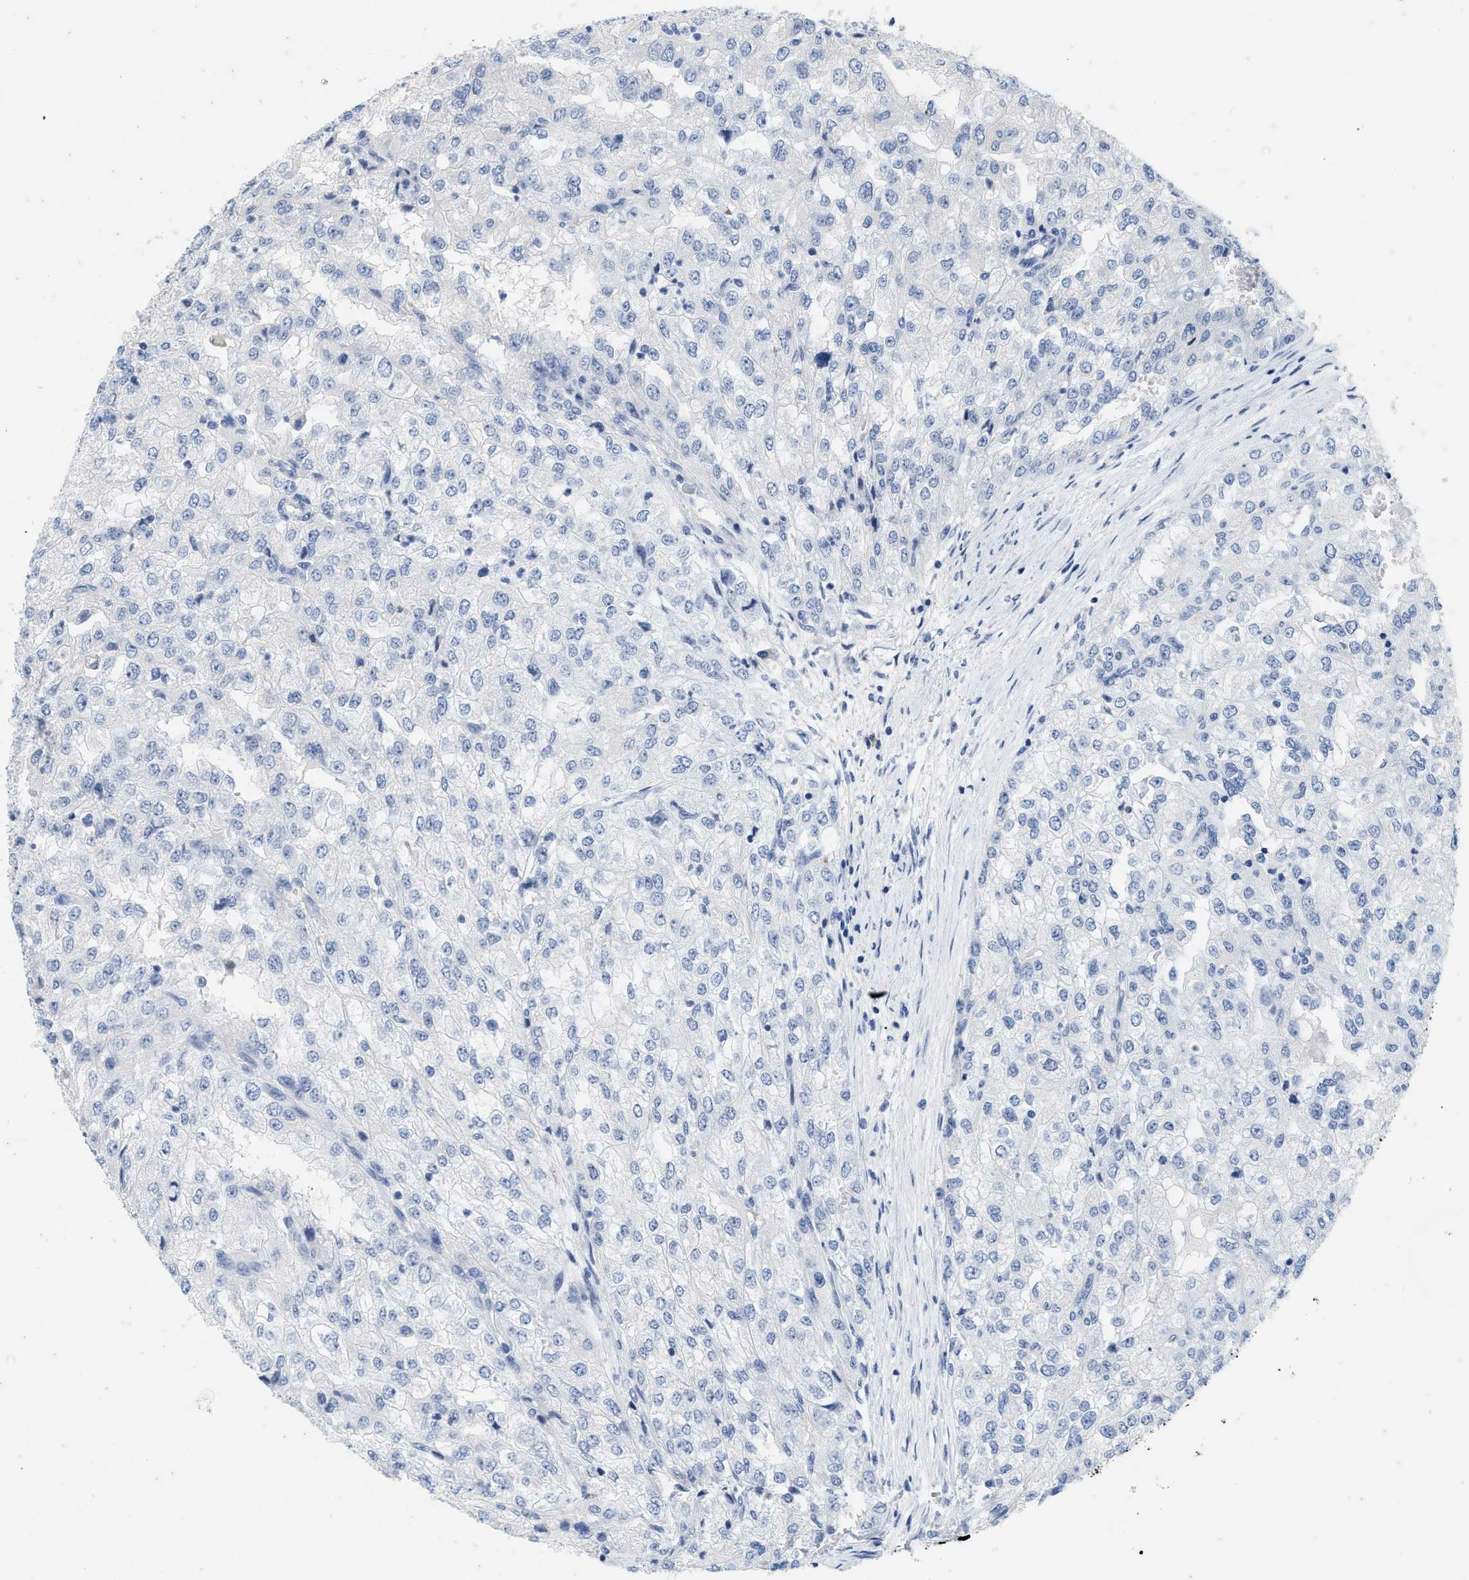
{"staining": {"intensity": "negative", "quantity": "none", "location": "none"}, "tissue": "renal cancer", "cell_type": "Tumor cells", "image_type": "cancer", "snomed": [{"axis": "morphology", "description": "Adenocarcinoma, NOS"}, {"axis": "topography", "description": "Kidney"}], "caption": "A photomicrograph of renal adenocarcinoma stained for a protein exhibits no brown staining in tumor cells.", "gene": "ABCB11", "patient": {"sex": "female", "age": 54}}